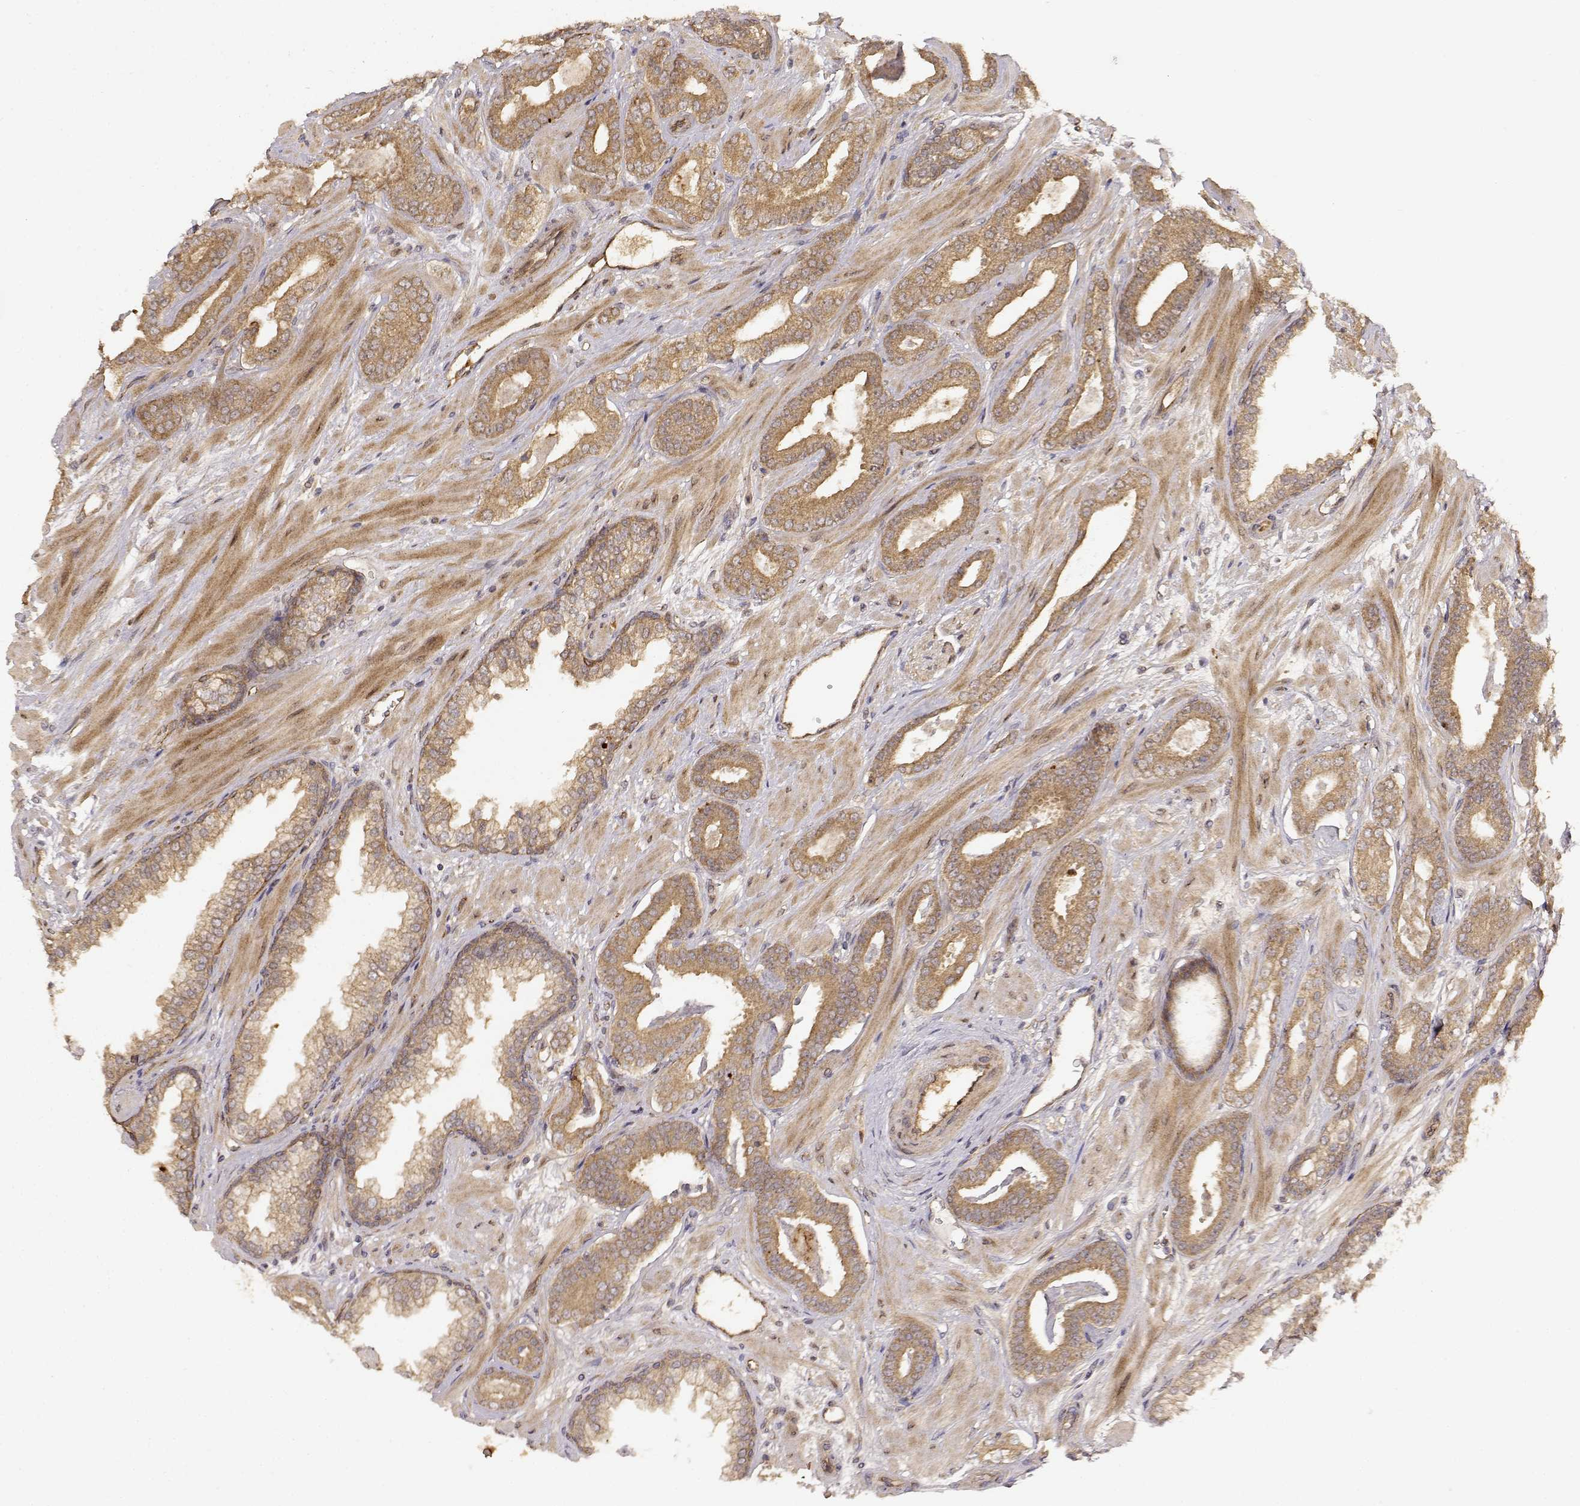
{"staining": {"intensity": "moderate", "quantity": ">75%", "location": "cytoplasmic/membranous"}, "tissue": "prostate cancer", "cell_type": "Tumor cells", "image_type": "cancer", "snomed": [{"axis": "morphology", "description": "Adenocarcinoma, Low grade"}, {"axis": "topography", "description": "Prostate"}], "caption": "Human prostate cancer stained for a protein (brown) shows moderate cytoplasmic/membranous positive positivity in approximately >75% of tumor cells.", "gene": "CDK5RAP2", "patient": {"sex": "male", "age": 61}}